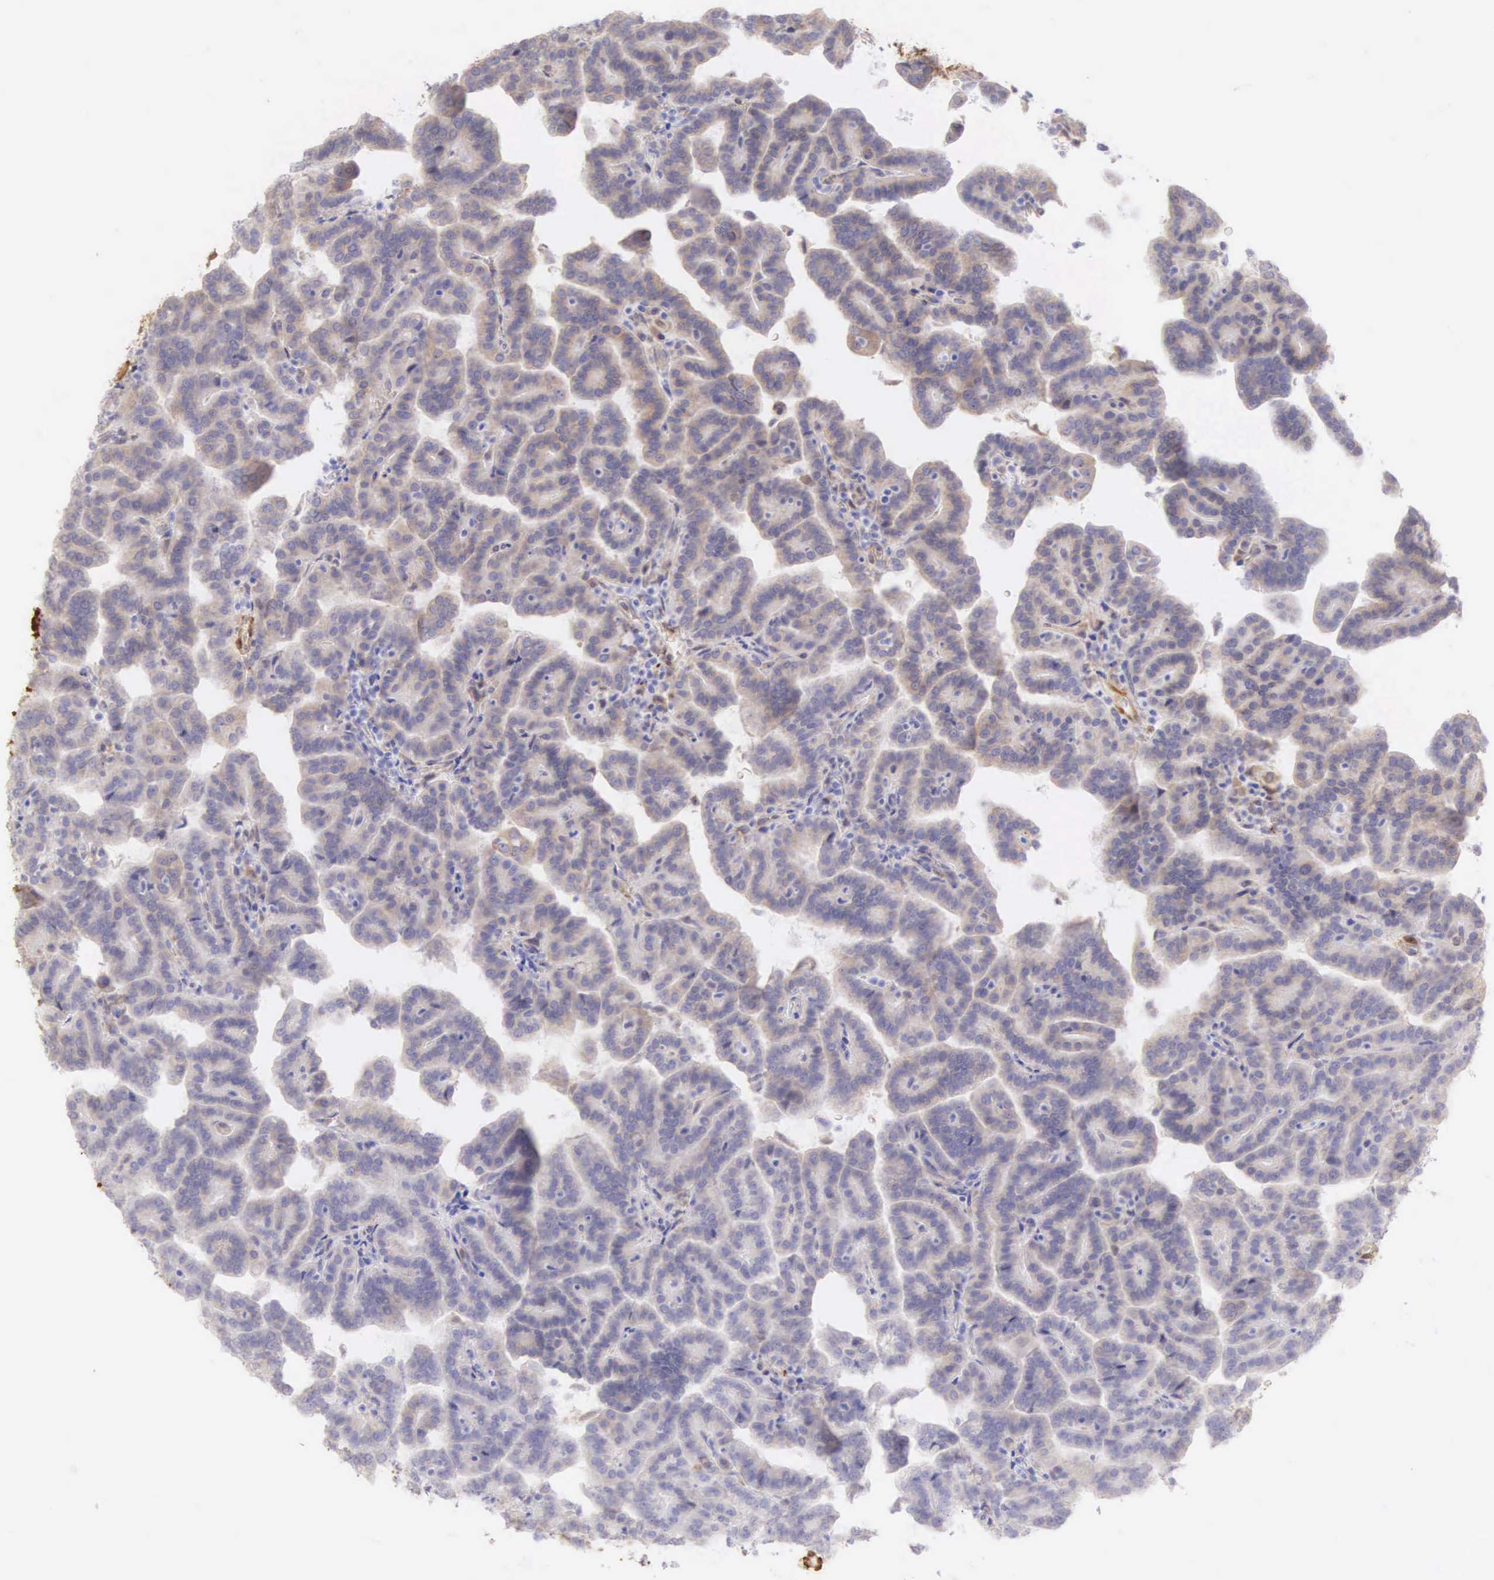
{"staining": {"intensity": "weak", "quantity": "<25%", "location": "cytoplasmic/membranous"}, "tissue": "renal cancer", "cell_type": "Tumor cells", "image_type": "cancer", "snomed": [{"axis": "morphology", "description": "Adenocarcinoma, NOS"}, {"axis": "topography", "description": "Kidney"}], "caption": "DAB immunohistochemical staining of human renal cancer (adenocarcinoma) reveals no significant positivity in tumor cells.", "gene": "CNN1", "patient": {"sex": "male", "age": 61}}